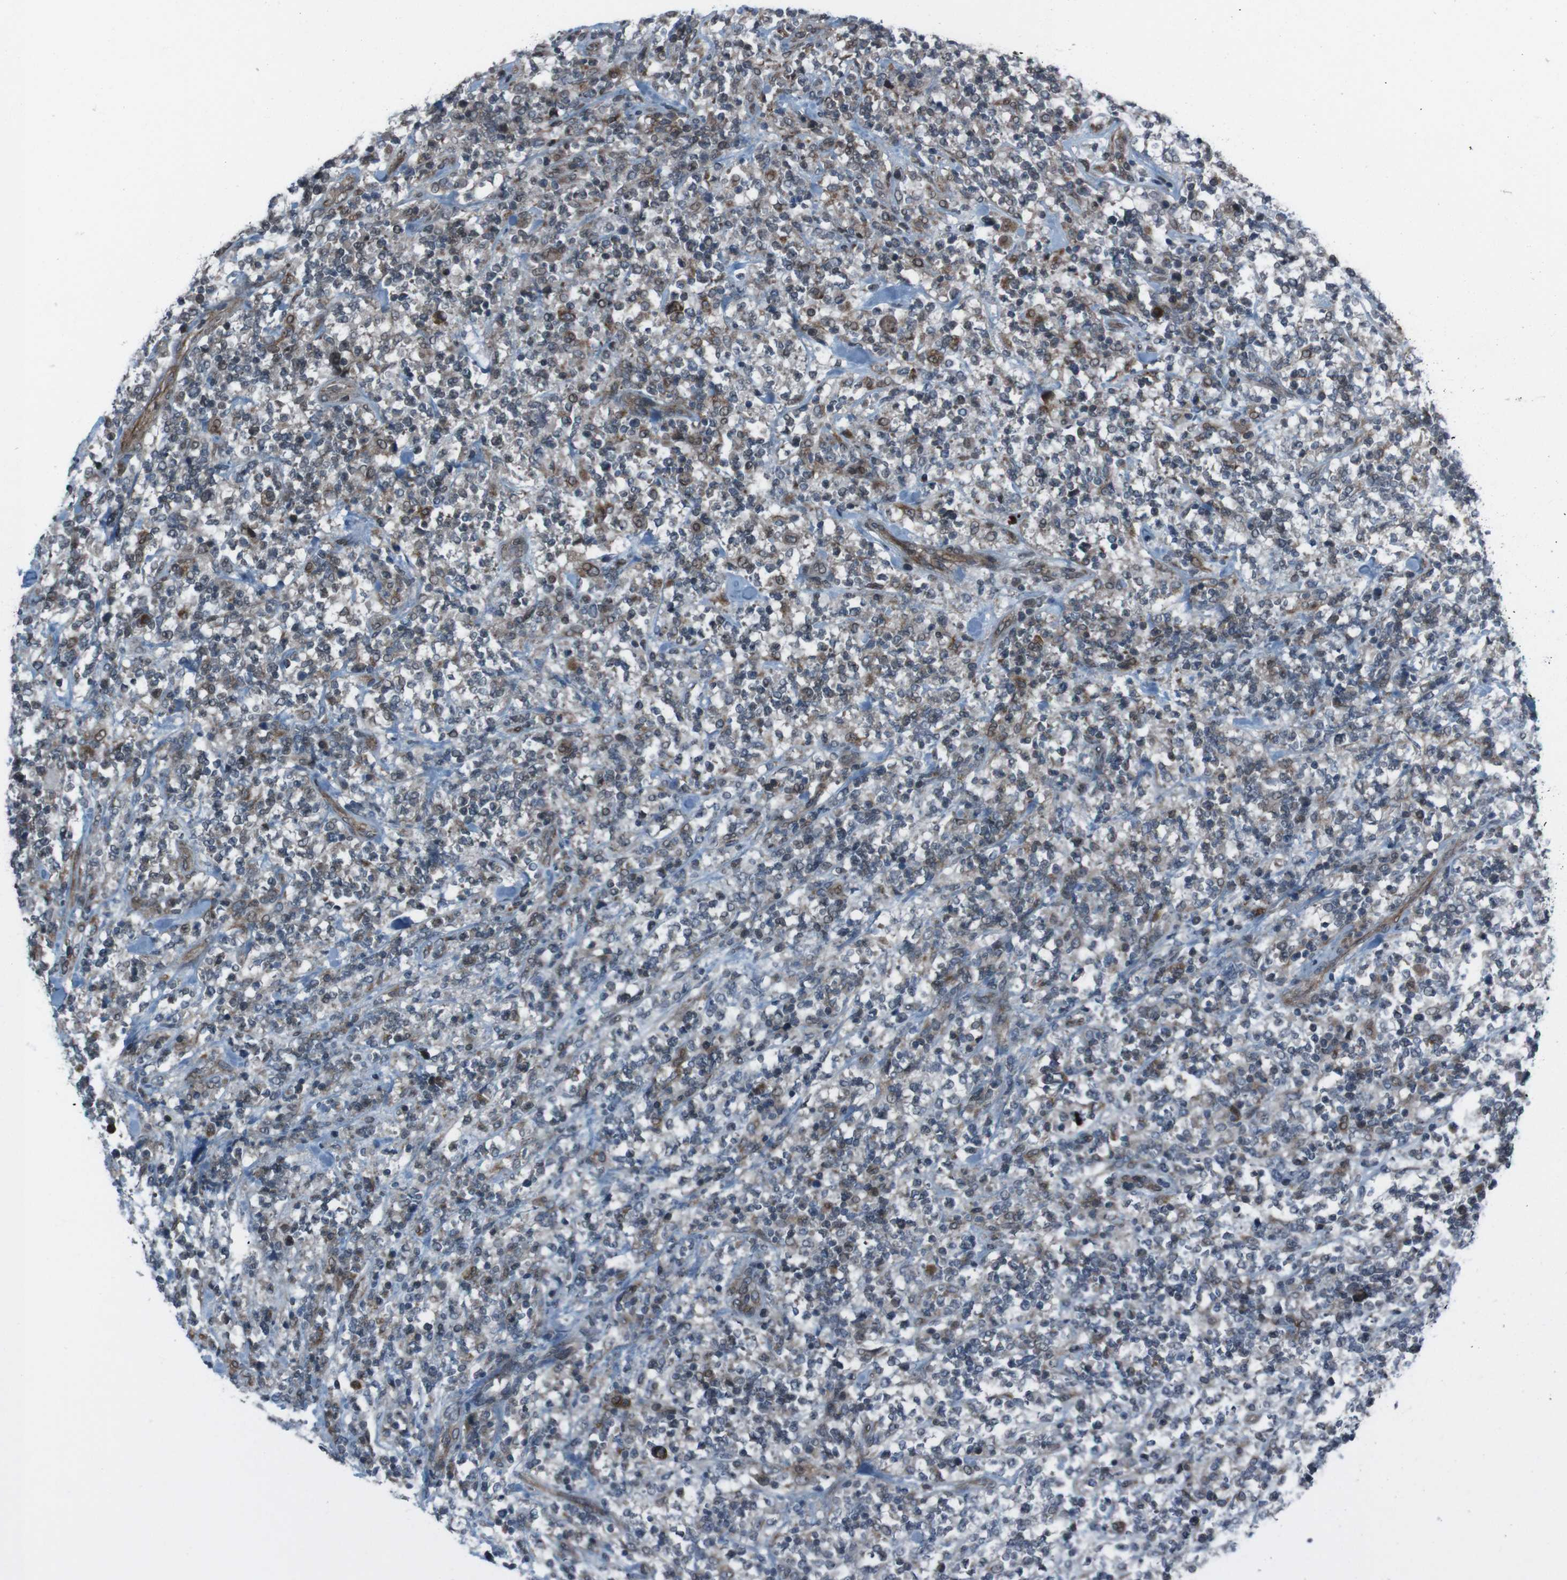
{"staining": {"intensity": "moderate", "quantity": "<25%", "location": "cytoplasmic/membranous,nuclear"}, "tissue": "lymphoma", "cell_type": "Tumor cells", "image_type": "cancer", "snomed": [{"axis": "morphology", "description": "Malignant lymphoma, non-Hodgkin's type, High grade"}, {"axis": "topography", "description": "Soft tissue"}], "caption": "The histopathology image exhibits immunohistochemical staining of lymphoma. There is moderate cytoplasmic/membranous and nuclear staining is appreciated in approximately <25% of tumor cells.", "gene": "SS18L1", "patient": {"sex": "male", "age": 18}}